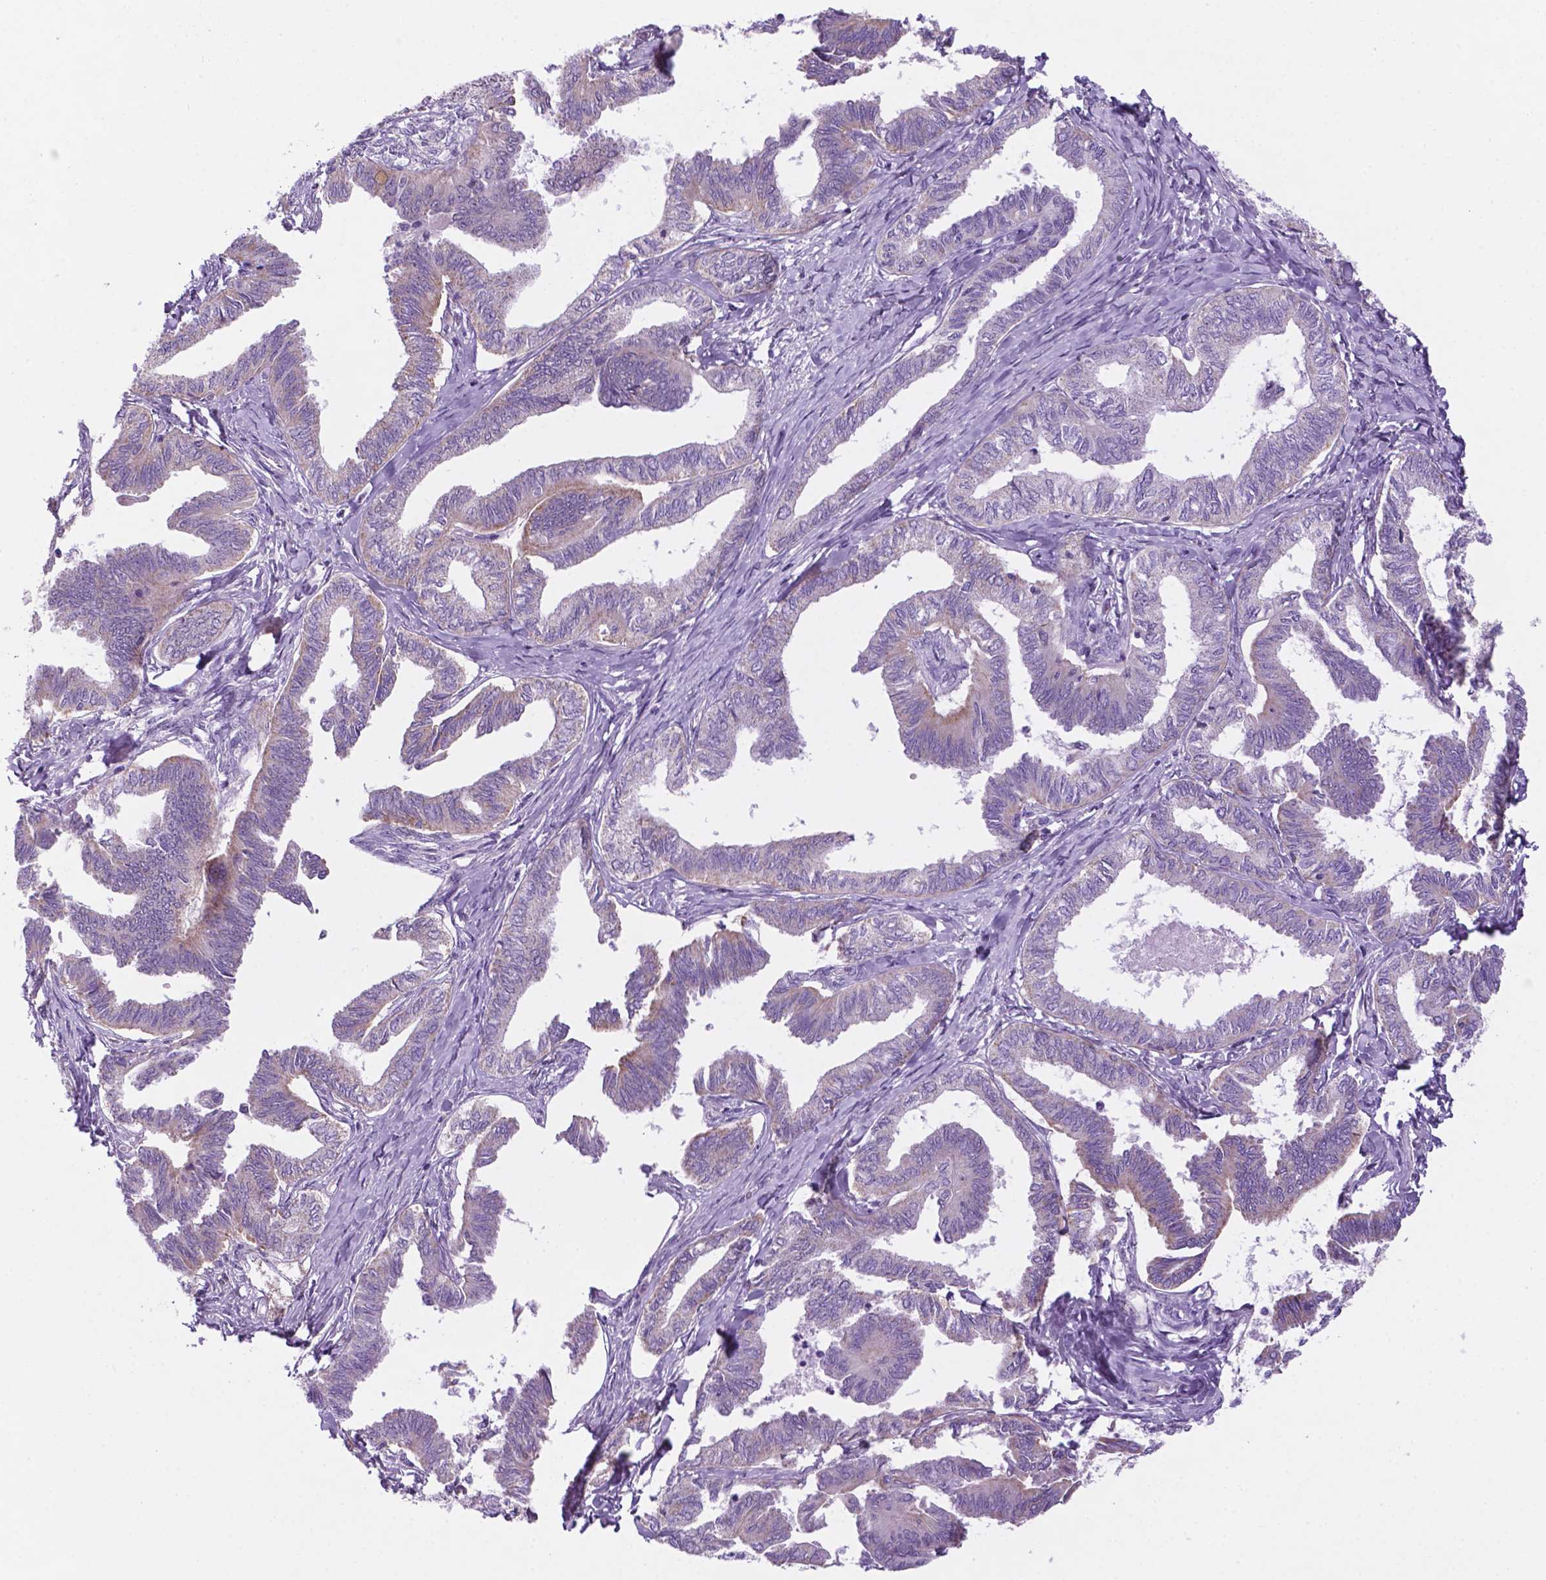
{"staining": {"intensity": "negative", "quantity": "none", "location": "none"}, "tissue": "ovarian cancer", "cell_type": "Tumor cells", "image_type": "cancer", "snomed": [{"axis": "morphology", "description": "Carcinoma, endometroid"}, {"axis": "topography", "description": "Ovary"}], "caption": "Image shows no protein staining in tumor cells of ovarian endometroid carcinoma tissue. The staining was performed using DAB (3,3'-diaminobenzidine) to visualize the protein expression in brown, while the nuclei were stained in blue with hematoxylin (Magnification: 20x).", "gene": "C18orf21", "patient": {"sex": "female", "age": 70}}